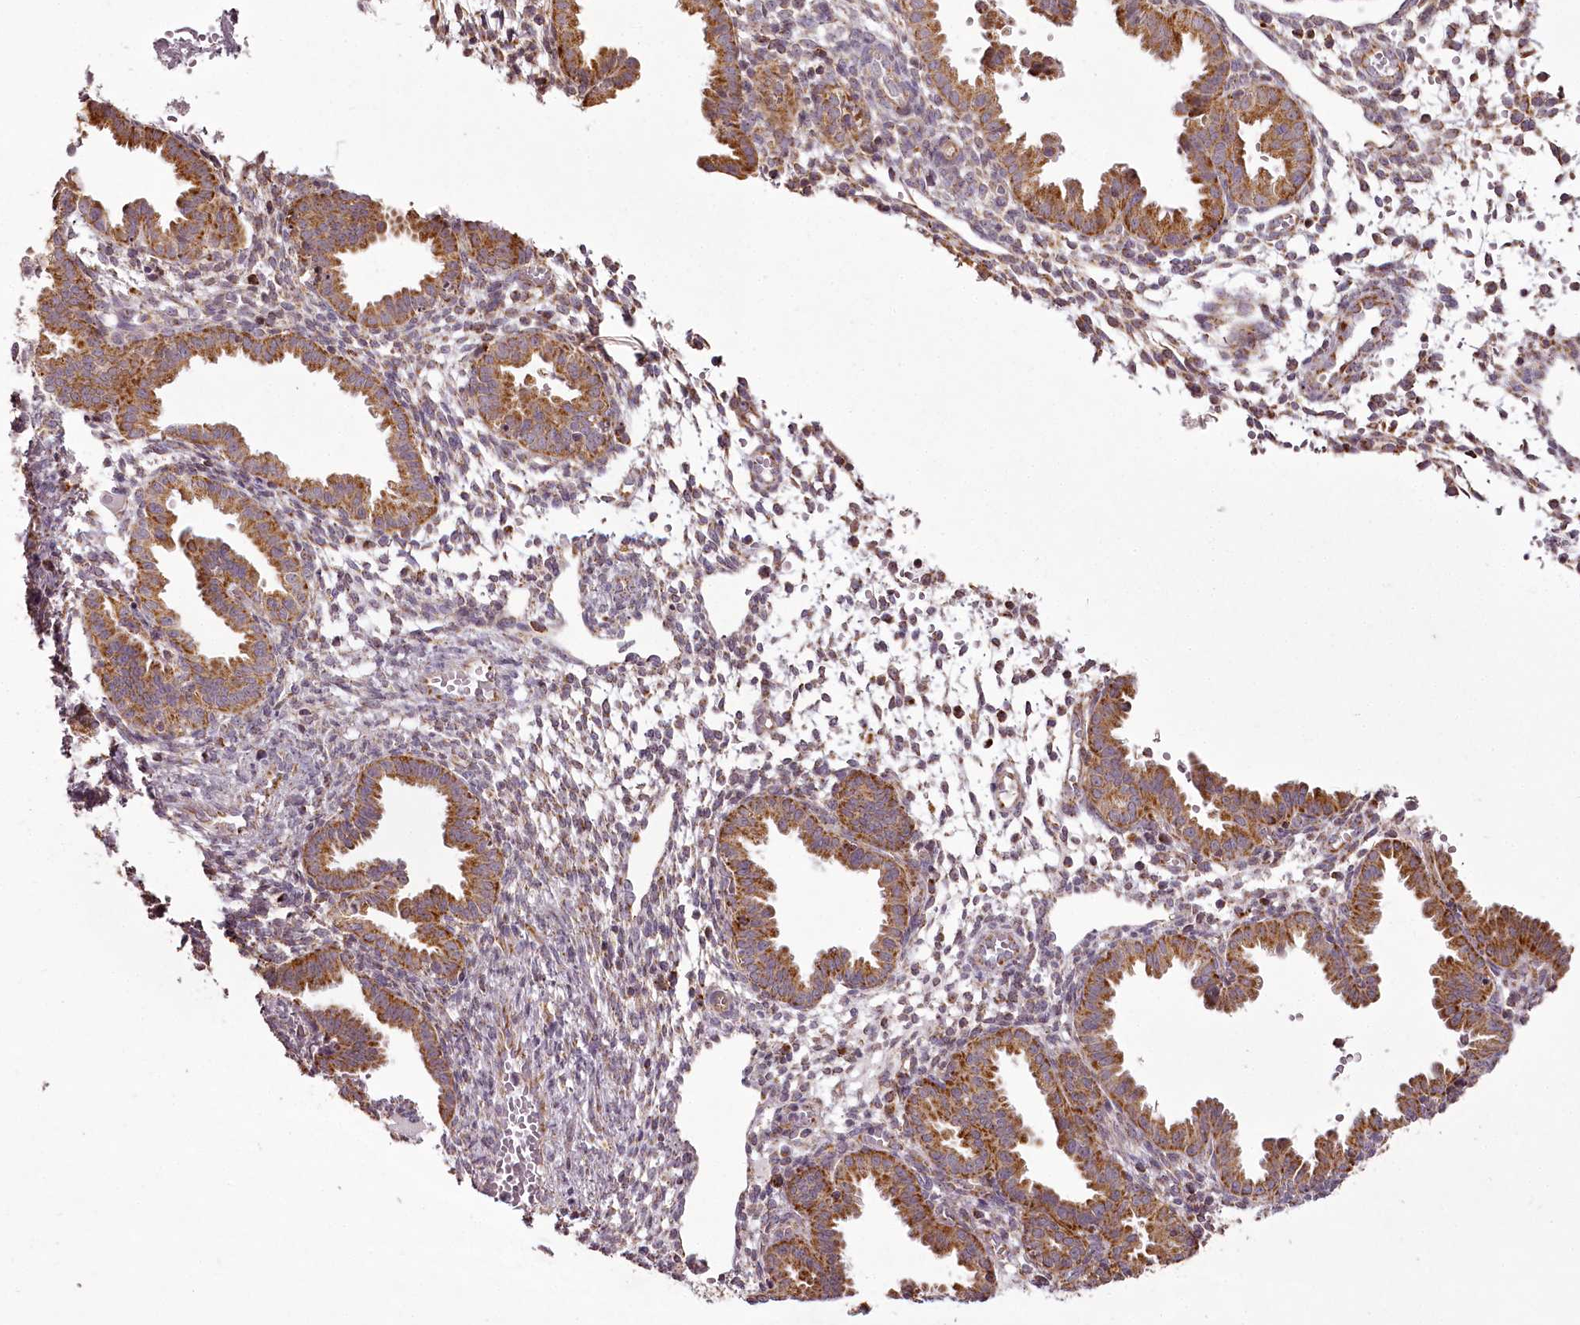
{"staining": {"intensity": "weak", "quantity": "25%-75%", "location": "cytoplasmic/membranous"}, "tissue": "endometrium", "cell_type": "Cells in endometrial stroma", "image_type": "normal", "snomed": [{"axis": "morphology", "description": "Normal tissue, NOS"}, {"axis": "topography", "description": "Endometrium"}], "caption": "Protein expression analysis of unremarkable endometrium shows weak cytoplasmic/membranous positivity in about 25%-75% of cells in endometrial stroma. (brown staining indicates protein expression, while blue staining denotes nuclei).", "gene": "CHCHD2", "patient": {"sex": "female", "age": 33}}